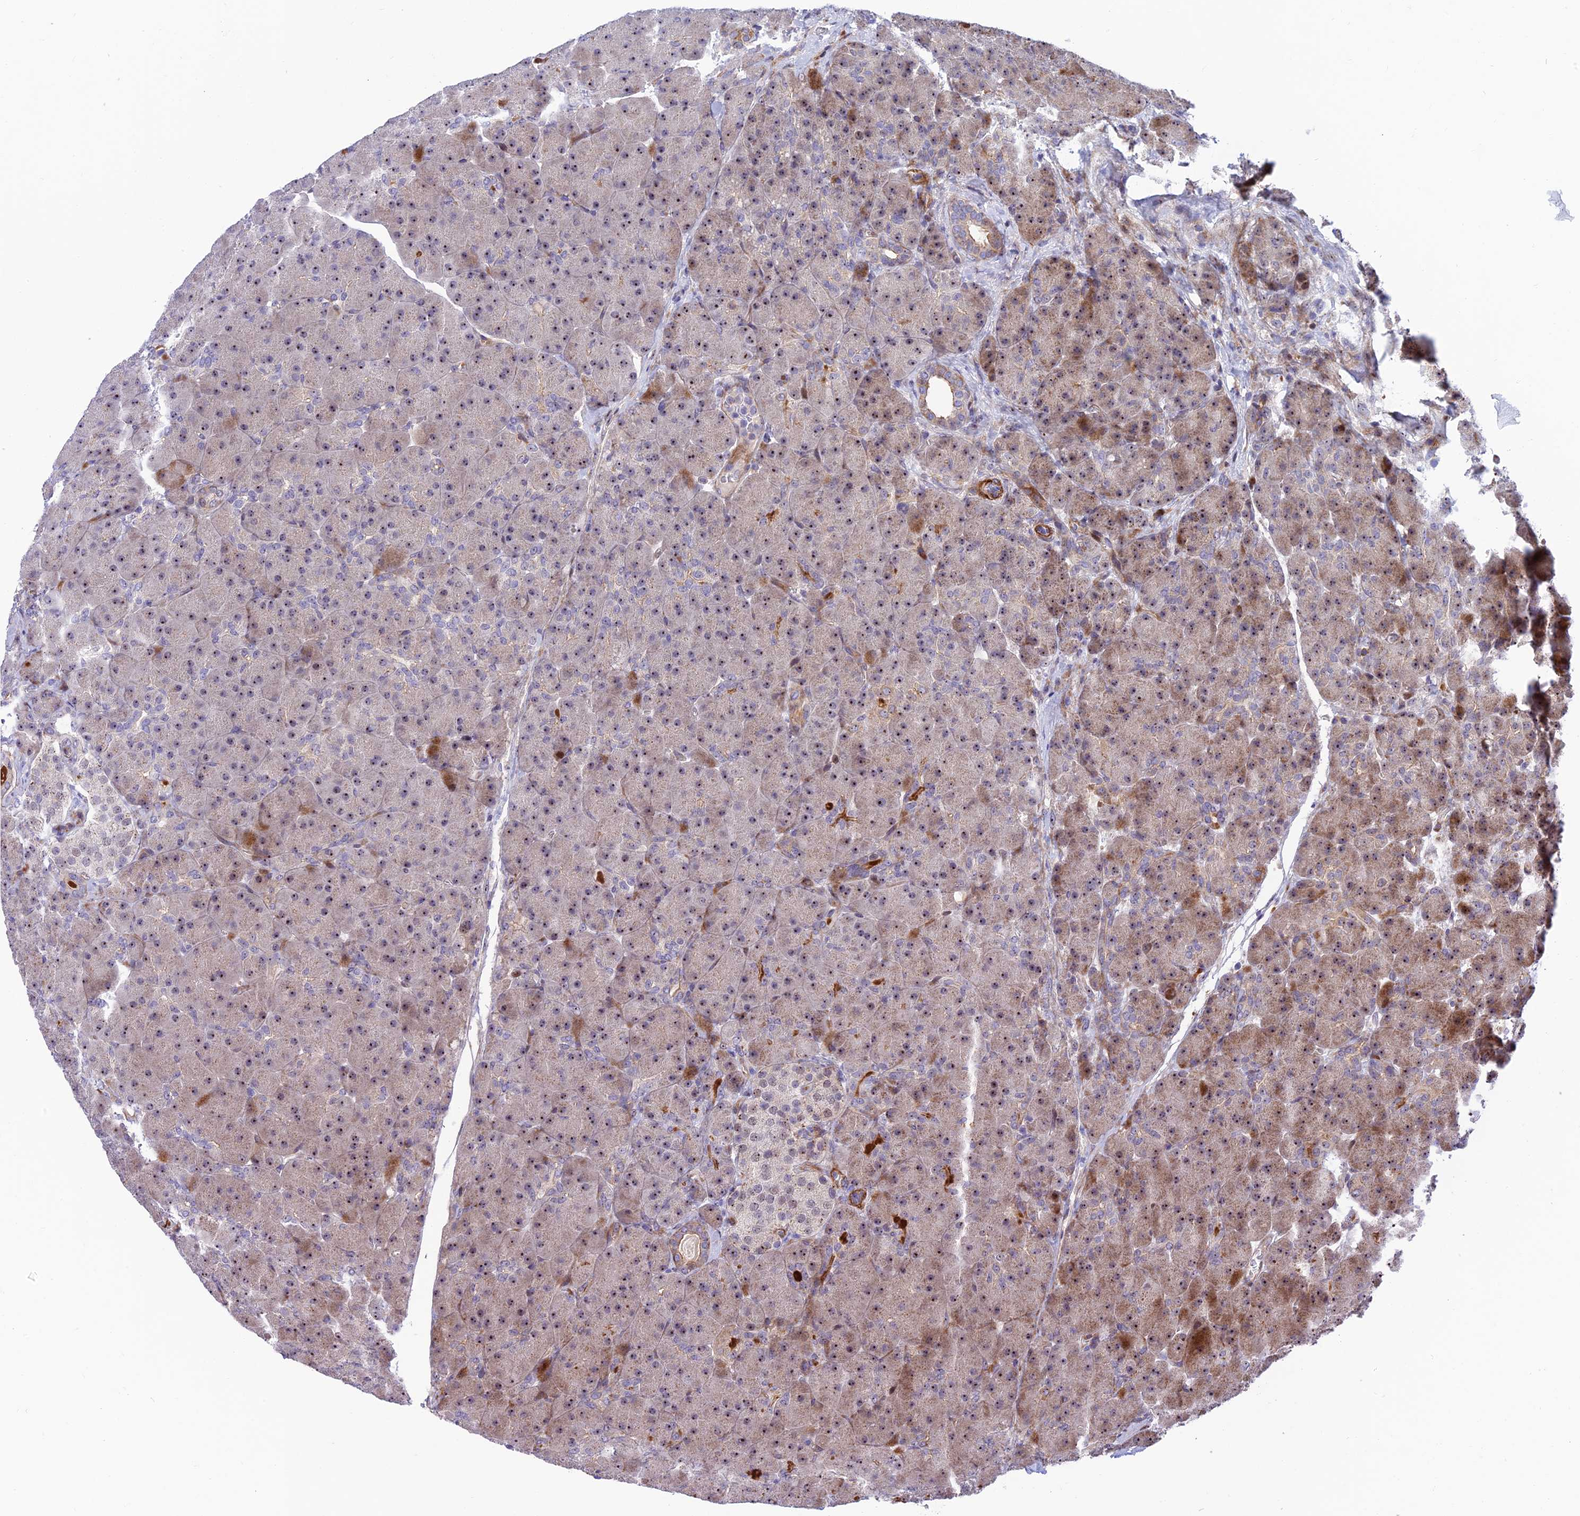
{"staining": {"intensity": "moderate", "quantity": "25%-75%", "location": "cytoplasmic/membranous,nuclear"}, "tissue": "pancreas", "cell_type": "Exocrine glandular cells", "image_type": "normal", "snomed": [{"axis": "morphology", "description": "Normal tissue, NOS"}, {"axis": "topography", "description": "Pancreas"}], "caption": "Exocrine glandular cells display moderate cytoplasmic/membranous,nuclear positivity in approximately 25%-75% of cells in benign pancreas. Using DAB (brown) and hematoxylin (blue) stains, captured at high magnification using brightfield microscopy.", "gene": "KBTBD7", "patient": {"sex": "male", "age": 66}}